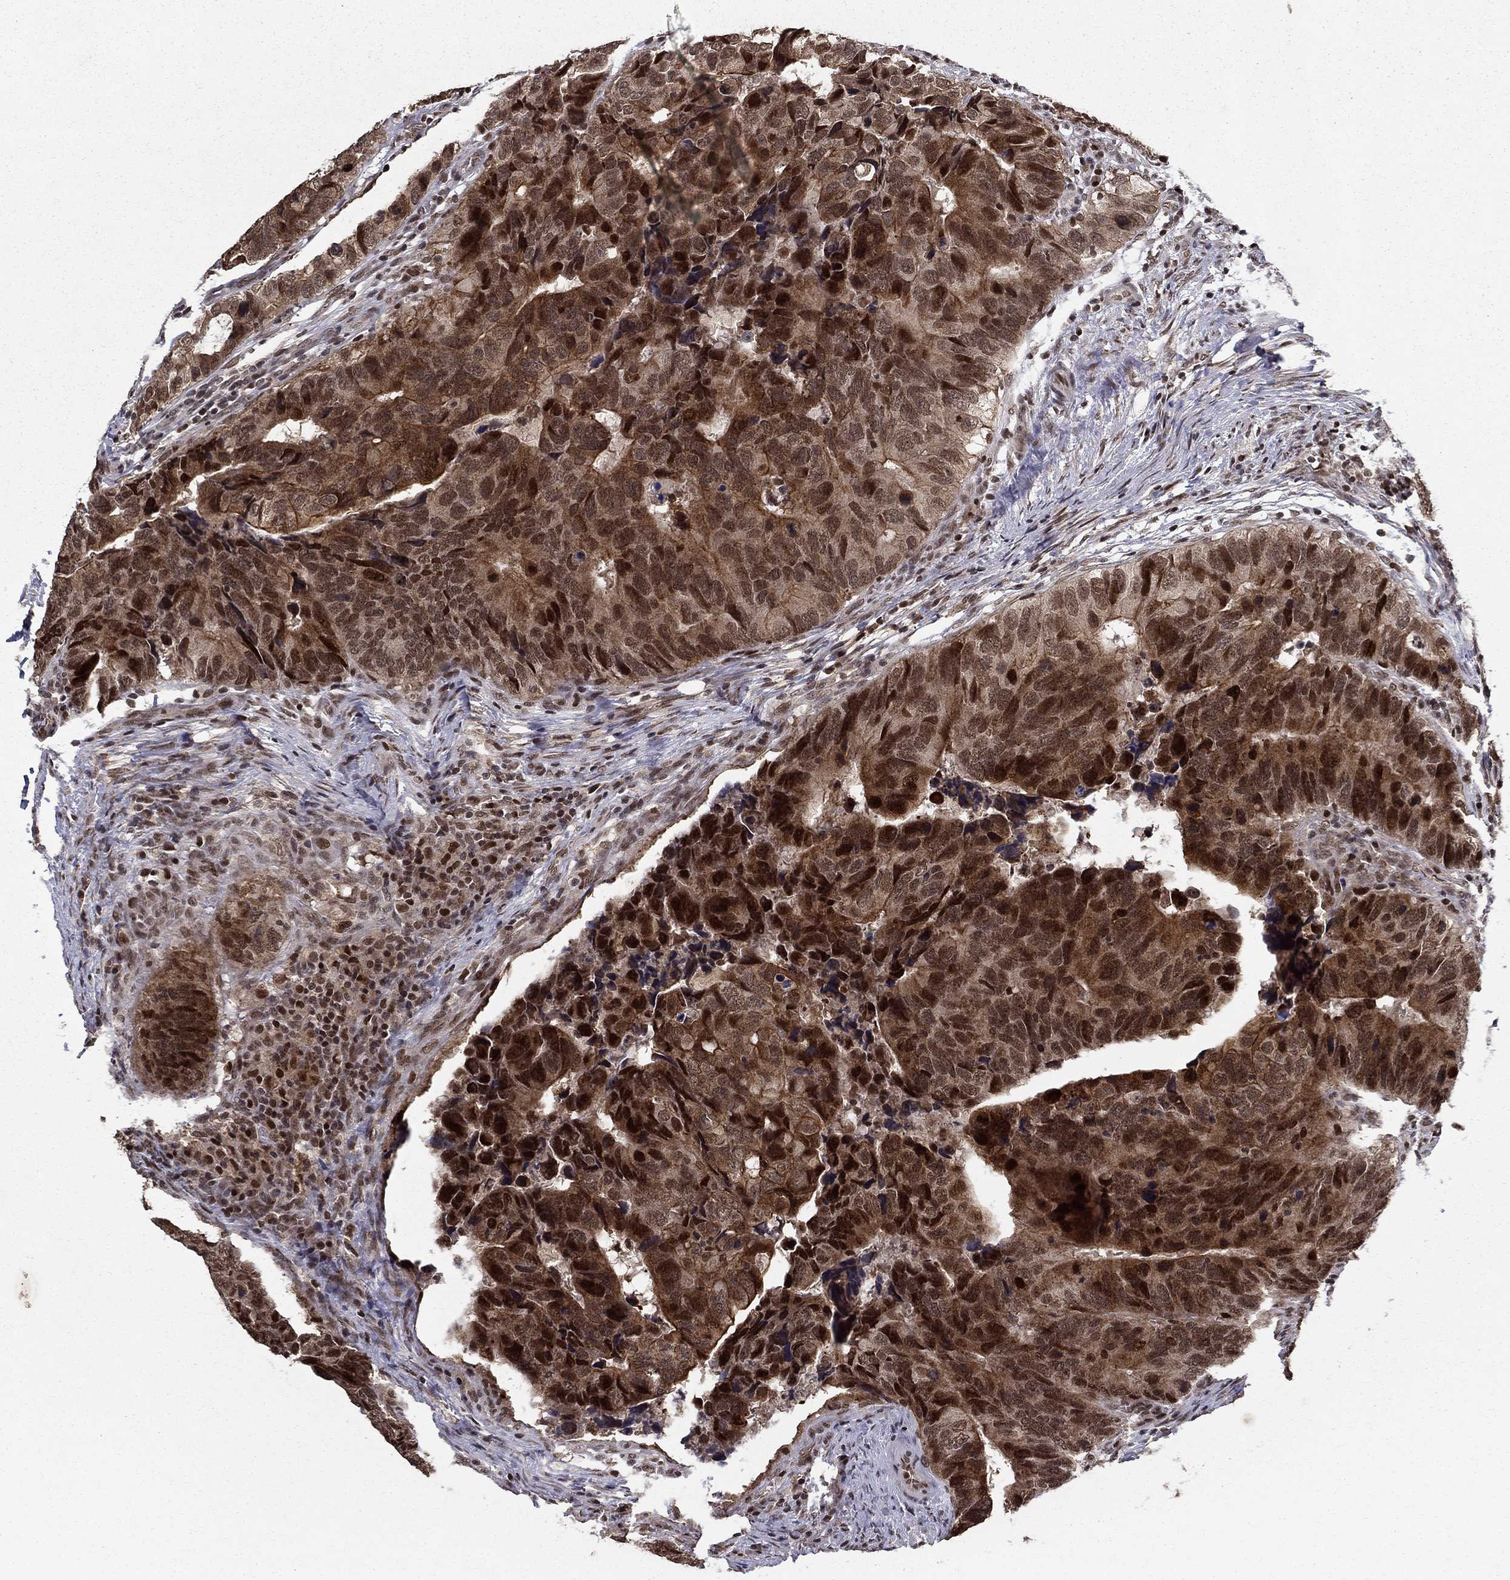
{"staining": {"intensity": "strong", "quantity": ">75%", "location": "cytoplasmic/membranous,nuclear"}, "tissue": "colorectal cancer", "cell_type": "Tumor cells", "image_type": "cancer", "snomed": [{"axis": "morphology", "description": "Adenocarcinoma, NOS"}, {"axis": "topography", "description": "Colon"}], "caption": "Tumor cells show high levels of strong cytoplasmic/membranous and nuclear staining in approximately >75% of cells in human colorectal cancer (adenocarcinoma).", "gene": "CDCA7L", "patient": {"sex": "female", "age": 82}}